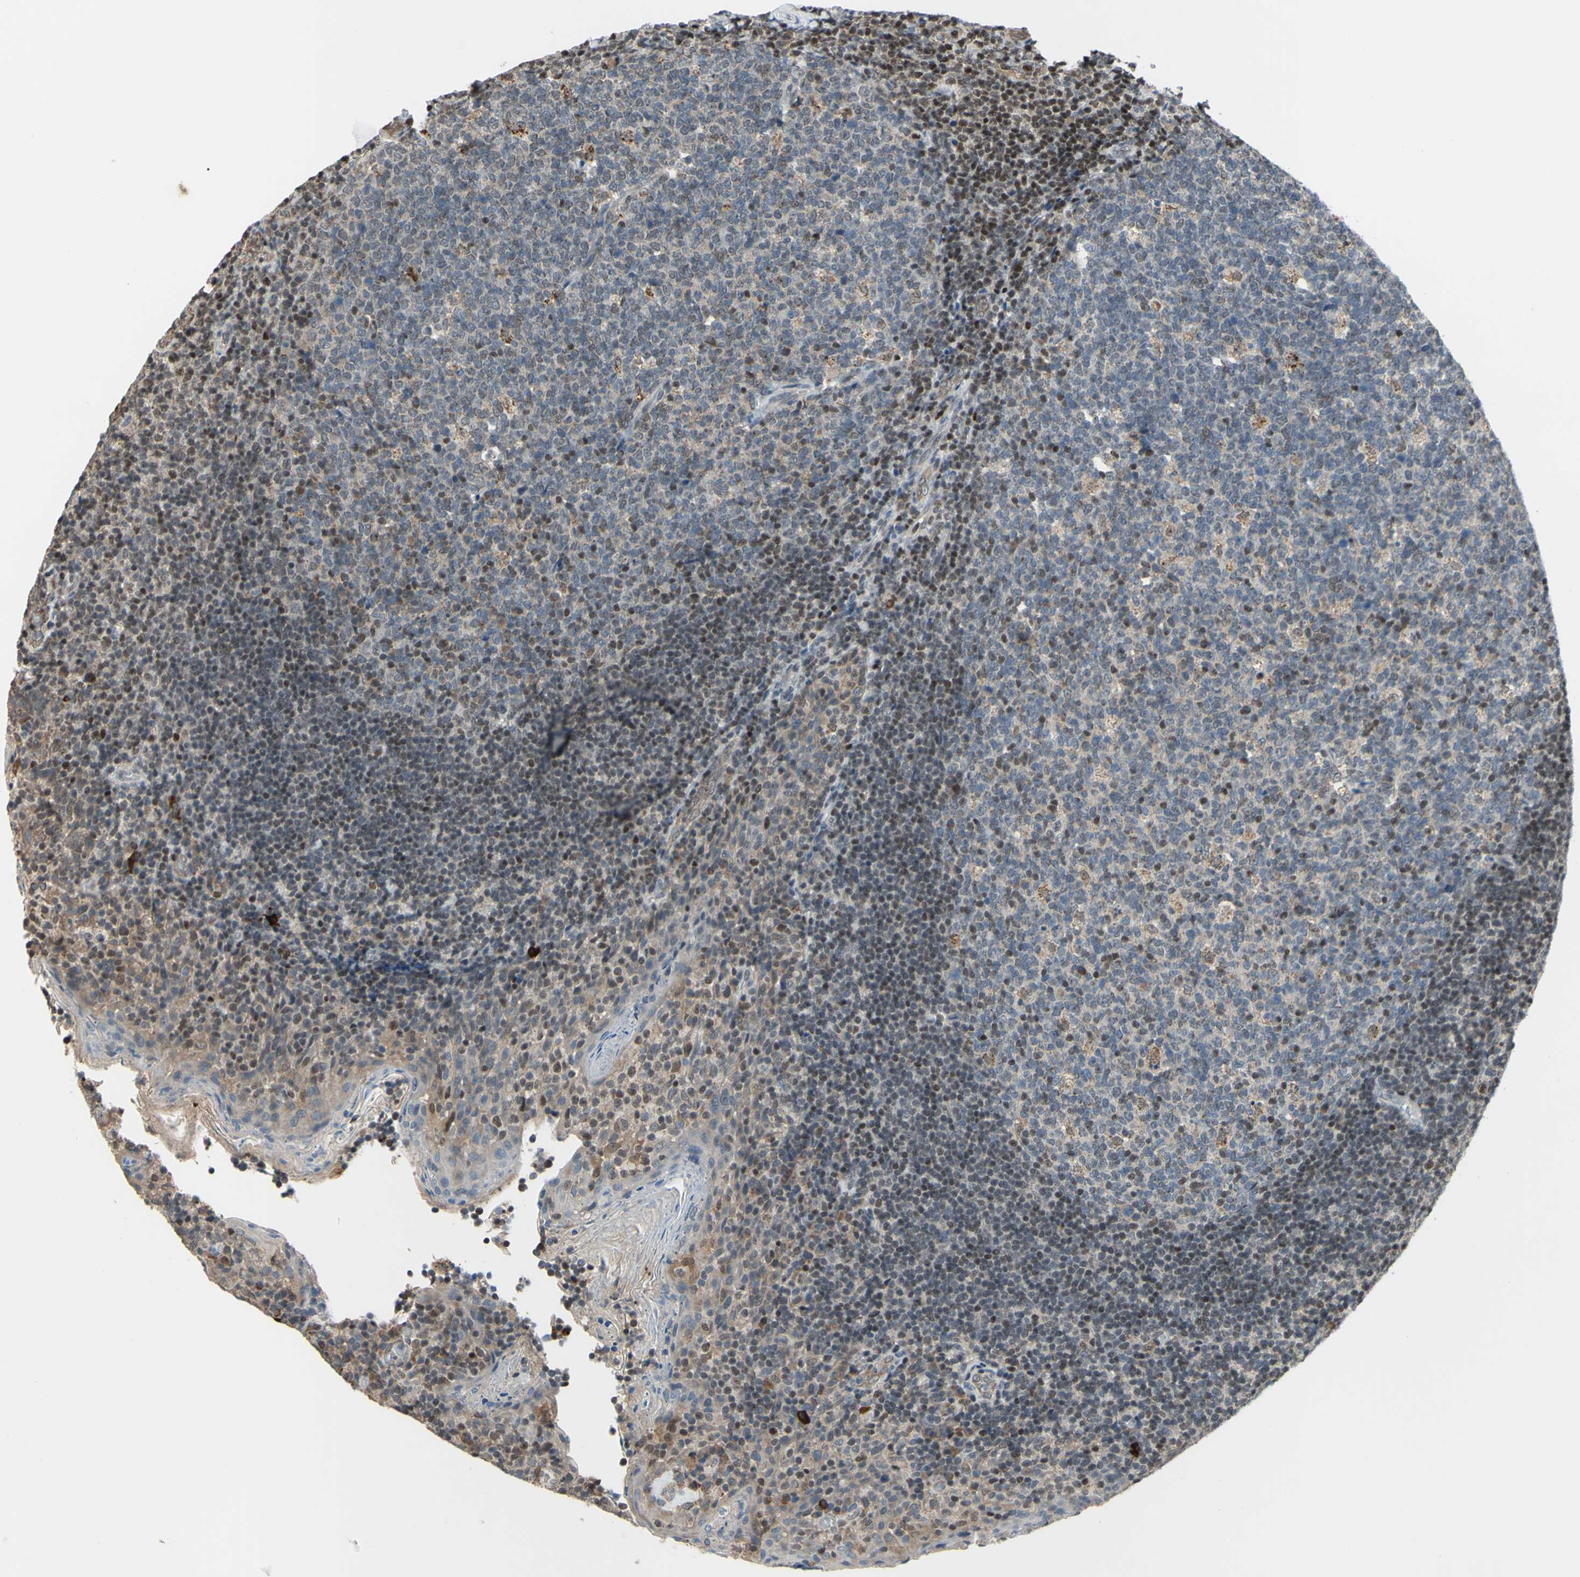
{"staining": {"intensity": "moderate", "quantity": "<25%", "location": "cytoplasmic/membranous,nuclear"}, "tissue": "tonsil", "cell_type": "Germinal center cells", "image_type": "normal", "snomed": [{"axis": "morphology", "description": "Normal tissue, NOS"}, {"axis": "topography", "description": "Tonsil"}], "caption": "IHC histopathology image of normal human tonsil stained for a protein (brown), which shows low levels of moderate cytoplasmic/membranous,nuclear expression in approximately <25% of germinal center cells.", "gene": "SP4", "patient": {"sex": "male", "age": 17}}